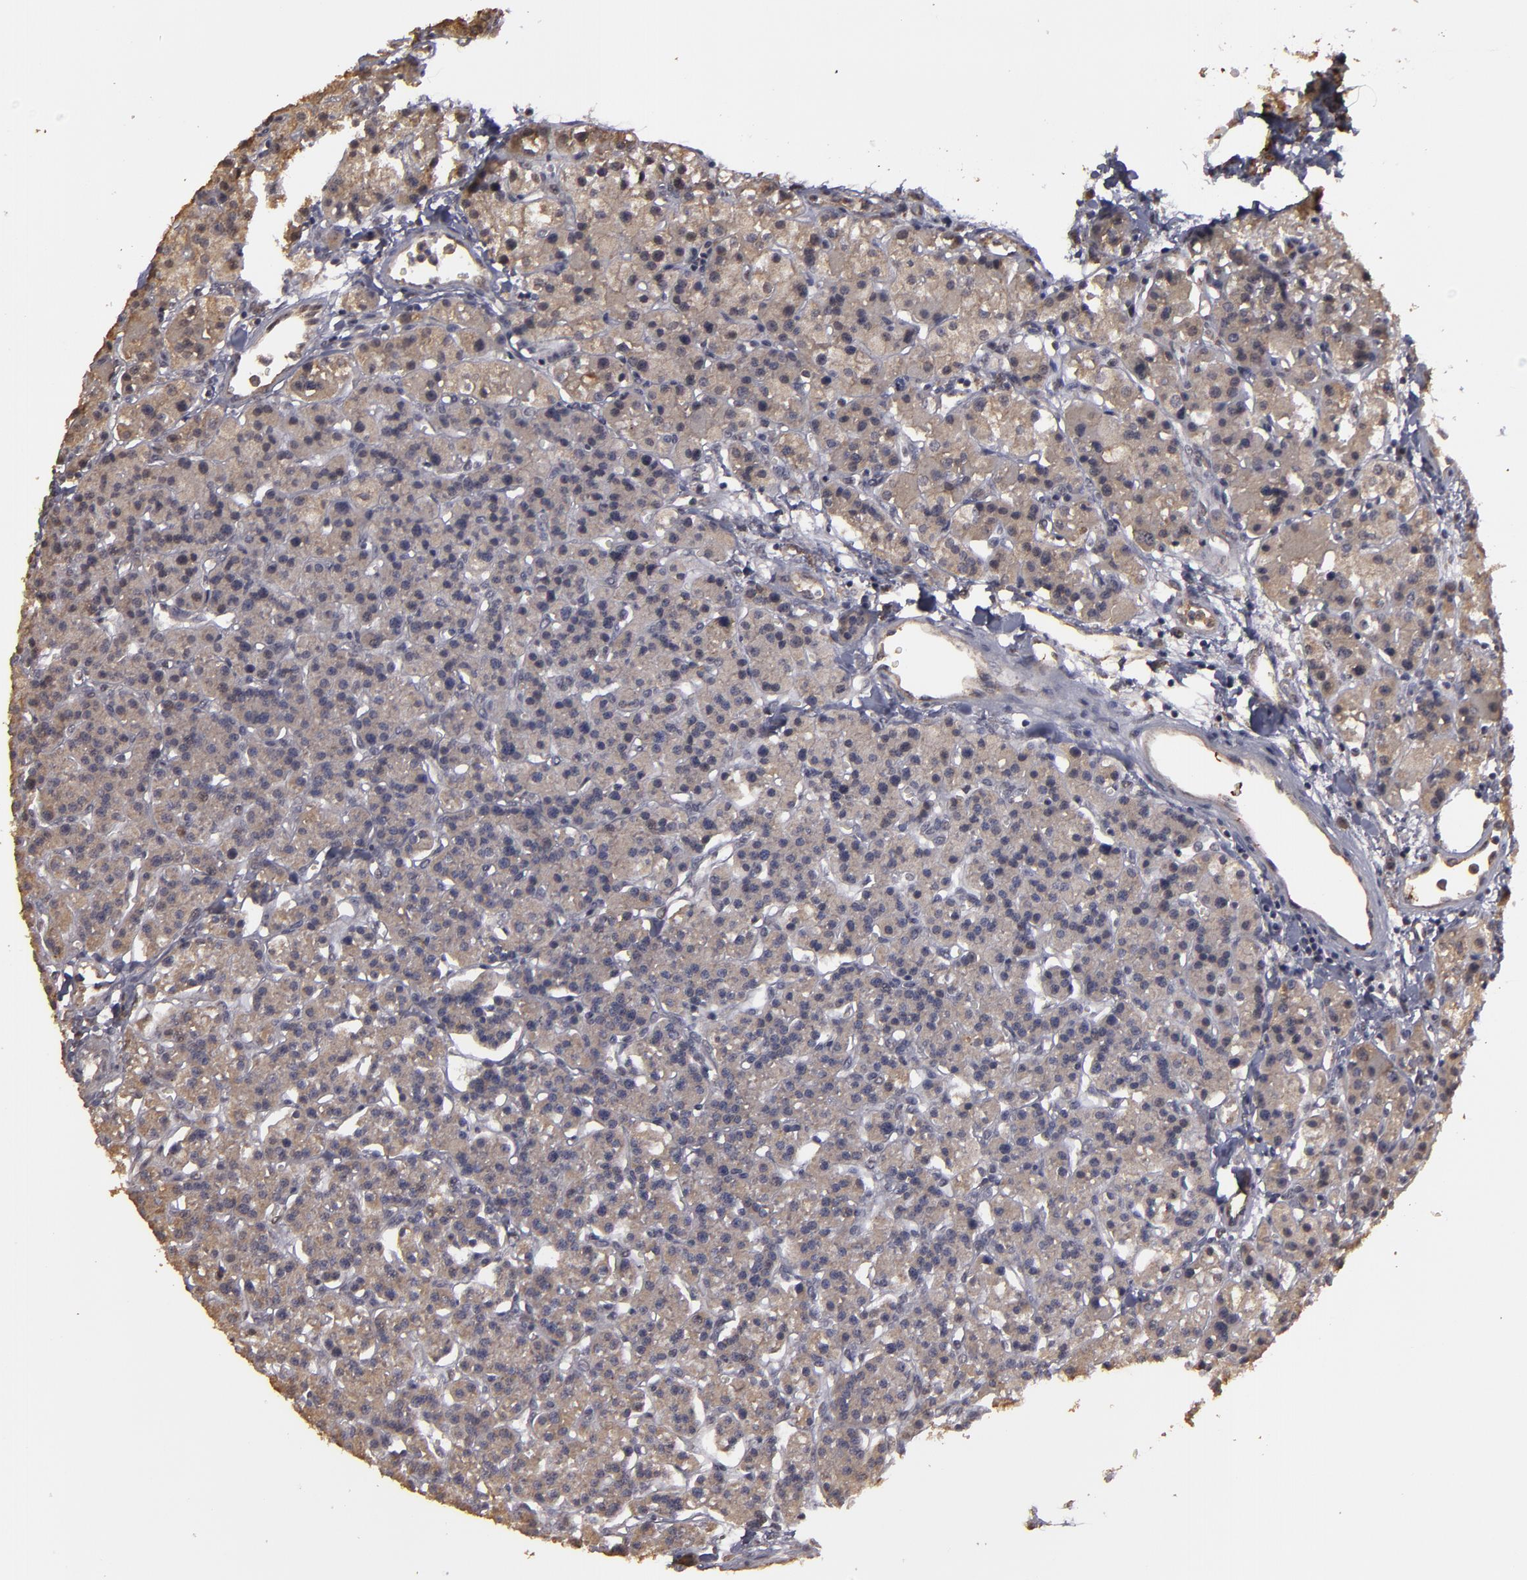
{"staining": {"intensity": "moderate", "quantity": ">75%", "location": "cytoplasmic/membranous"}, "tissue": "parathyroid gland", "cell_type": "Glandular cells", "image_type": "normal", "snomed": [{"axis": "morphology", "description": "Normal tissue, NOS"}, {"axis": "topography", "description": "Parathyroid gland"}], "caption": "Protein positivity by immunohistochemistry (IHC) displays moderate cytoplasmic/membranous expression in about >75% of glandular cells in benign parathyroid gland. (Brightfield microscopy of DAB IHC at high magnification).", "gene": "CD55", "patient": {"sex": "female", "age": 58}}